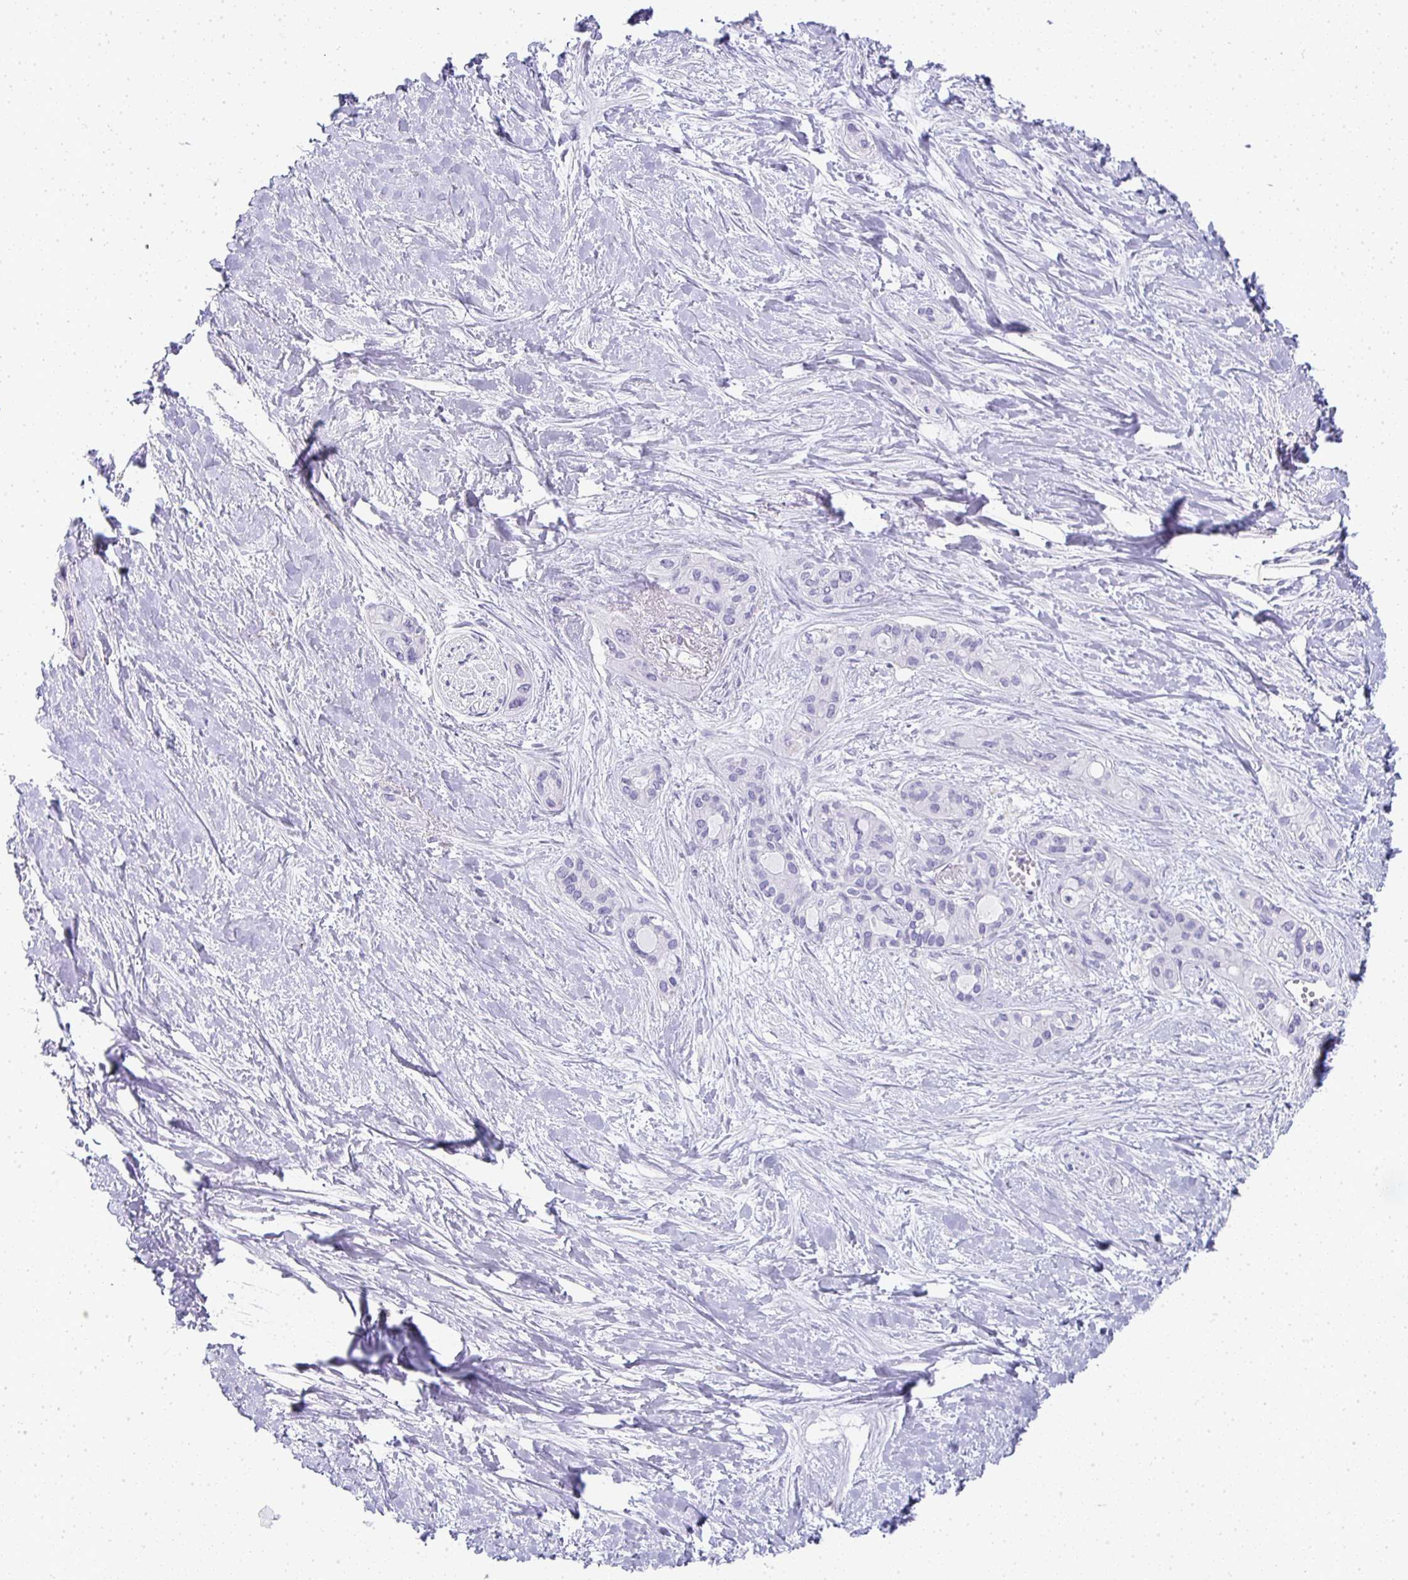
{"staining": {"intensity": "negative", "quantity": "none", "location": "none"}, "tissue": "pancreatic cancer", "cell_type": "Tumor cells", "image_type": "cancer", "snomed": [{"axis": "morphology", "description": "Adenocarcinoma, NOS"}, {"axis": "topography", "description": "Pancreas"}], "caption": "Immunohistochemistry (IHC) micrograph of pancreatic cancer stained for a protein (brown), which demonstrates no staining in tumor cells.", "gene": "TPSD1", "patient": {"sex": "female", "age": 50}}